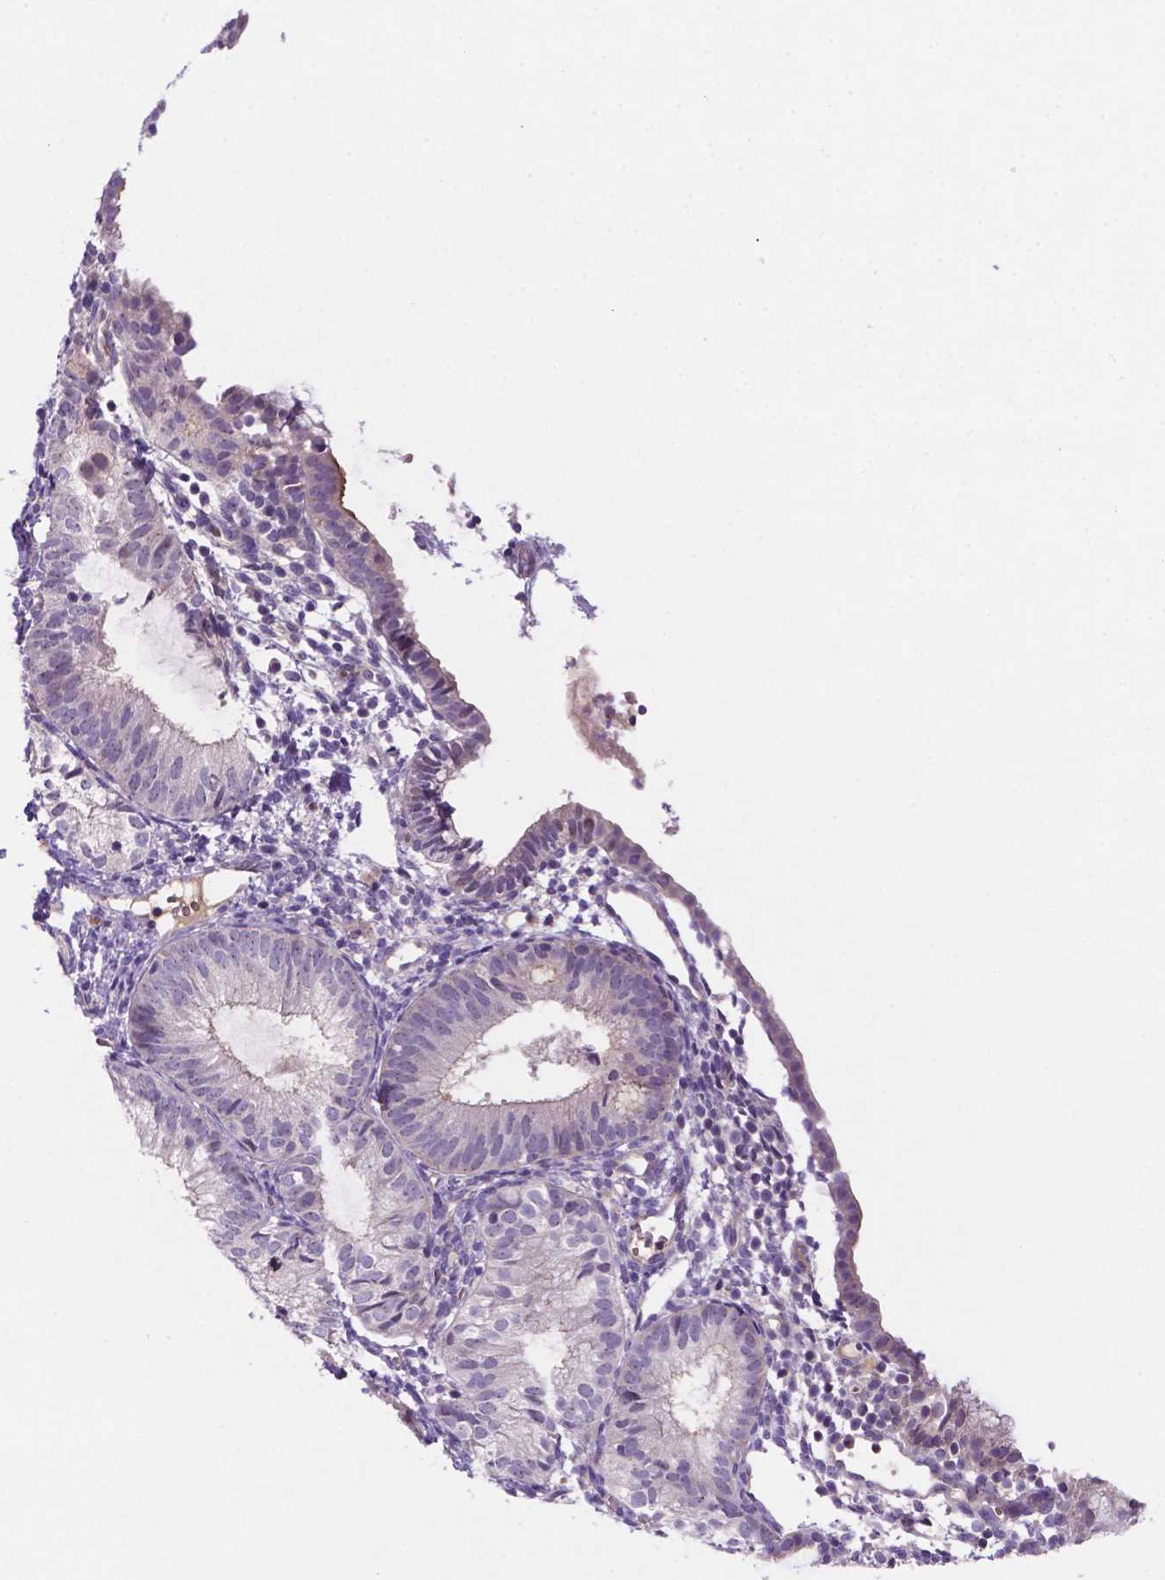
{"staining": {"intensity": "negative", "quantity": "none", "location": "none"}, "tissue": "endometrial cancer", "cell_type": "Tumor cells", "image_type": "cancer", "snomed": [{"axis": "morphology", "description": "Adenocarcinoma, NOS"}, {"axis": "topography", "description": "Endometrium"}], "caption": "This is a histopathology image of immunohistochemistry (IHC) staining of adenocarcinoma (endometrial), which shows no positivity in tumor cells. (DAB immunohistochemistry (IHC), high magnification).", "gene": "TM4SF20", "patient": {"sex": "female", "age": 81}}